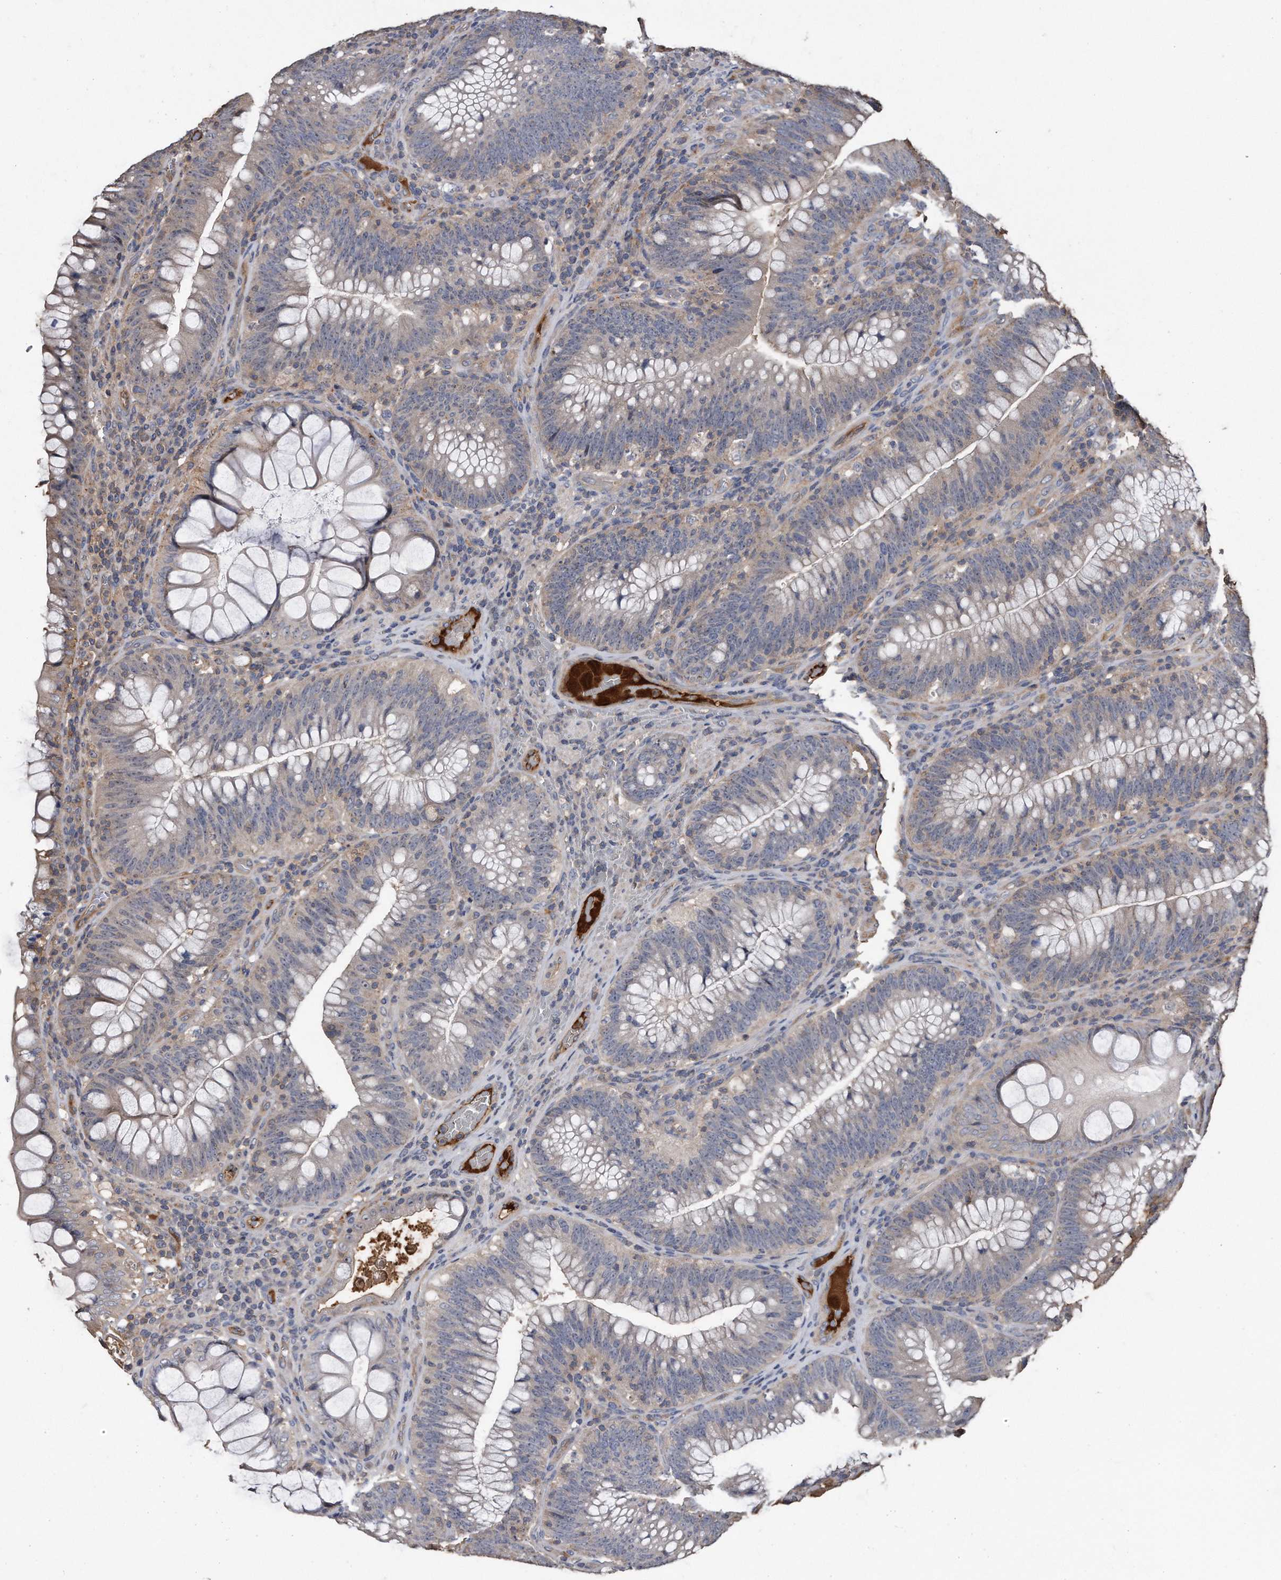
{"staining": {"intensity": "weak", "quantity": "25%-75%", "location": "cytoplasmic/membranous"}, "tissue": "colorectal cancer", "cell_type": "Tumor cells", "image_type": "cancer", "snomed": [{"axis": "morphology", "description": "Normal tissue, NOS"}, {"axis": "topography", "description": "Colon"}], "caption": "Immunohistochemical staining of colorectal cancer demonstrates low levels of weak cytoplasmic/membranous staining in about 25%-75% of tumor cells.", "gene": "KCND3", "patient": {"sex": "female", "age": 82}}